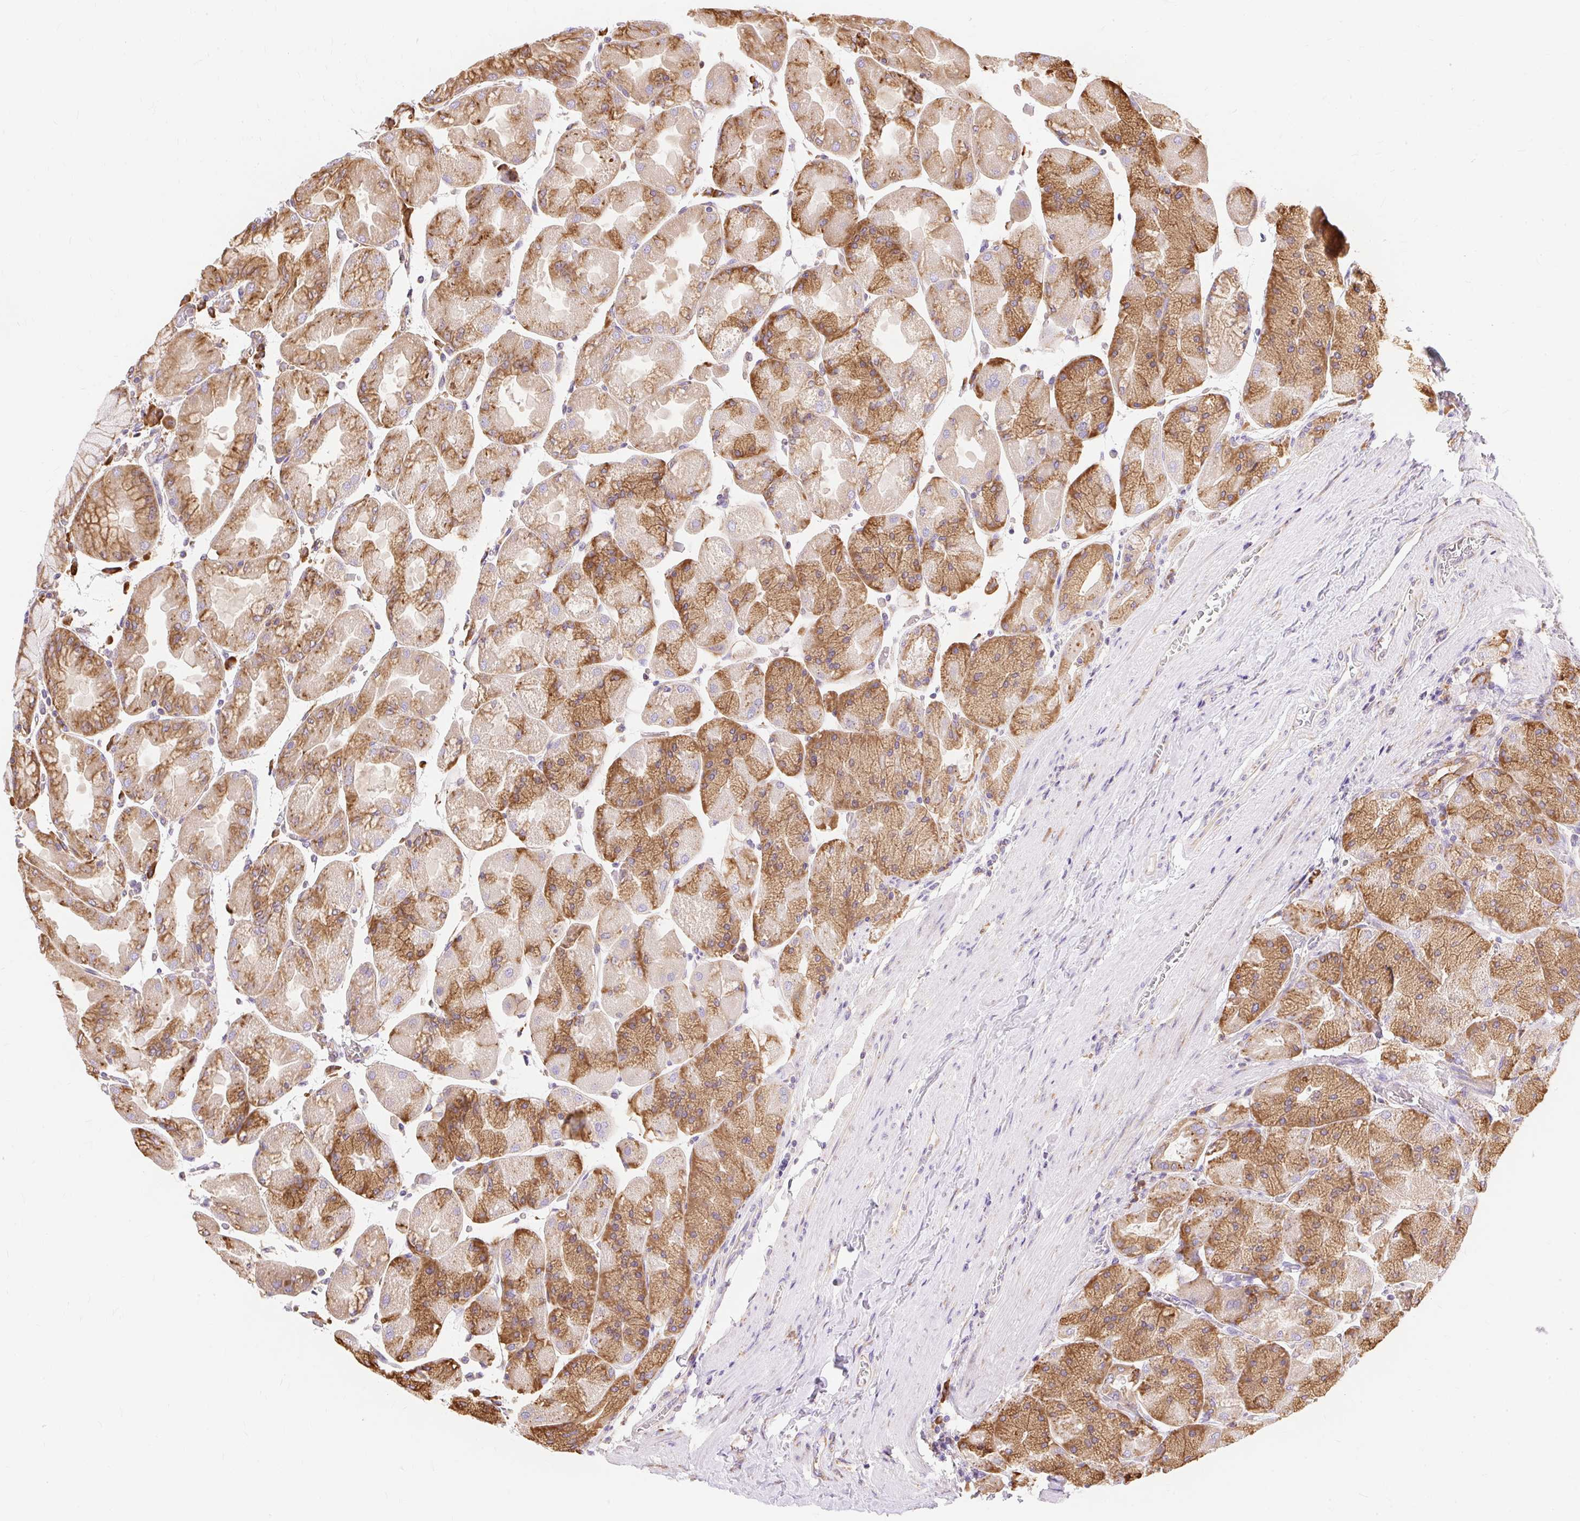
{"staining": {"intensity": "moderate", "quantity": ">75%", "location": "cytoplasmic/membranous"}, "tissue": "stomach", "cell_type": "Glandular cells", "image_type": "normal", "snomed": [{"axis": "morphology", "description": "Normal tissue, NOS"}, {"axis": "topography", "description": "Stomach"}], "caption": "Immunohistochemistry (DAB (3,3'-diaminobenzidine)) staining of benign stomach demonstrates moderate cytoplasmic/membranous protein positivity in about >75% of glandular cells. The protein is shown in brown color, while the nuclei are stained blue.", "gene": "ENSG00000260836", "patient": {"sex": "female", "age": 61}}